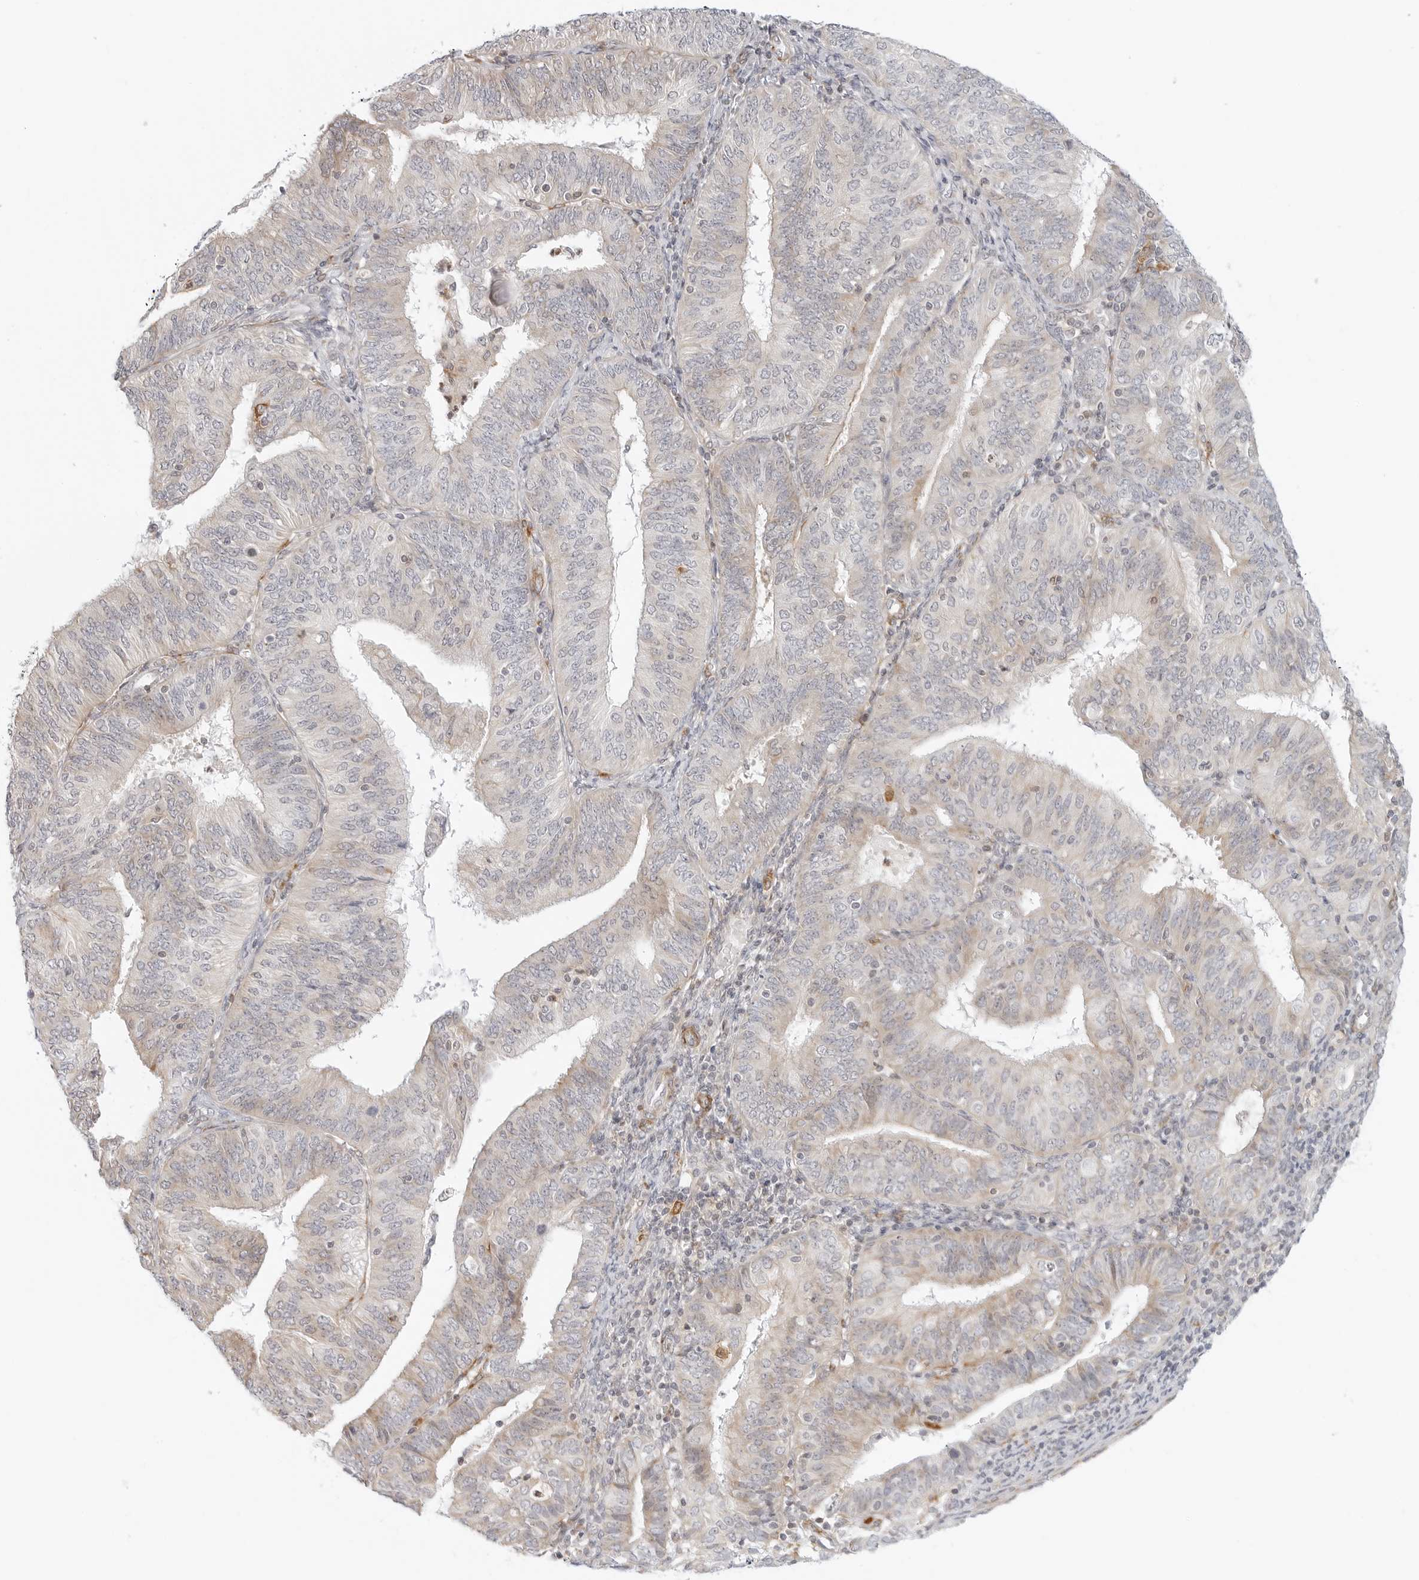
{"staining": {"intensity": "weak", "quantity": "<25%", "location": "cytoplasmic/membranous"}, "tissue": "endometrial cancer", "cell_type": "Tumor cells", "image_type": "cancer", "snomed": [{"axis": "morphology", "description": "Adenocarcinoma, NOS"}, {"axis": "topography", "description": "Endometrium"}], "caption": "Human endometrial cancer (adenocarcinoma) stained for a protein using immunohistochemistry (IHC) demonstrates no staining in tumor cells.", "gene": "C1QTNF1", "patient": {"sex": "female", "age": 58}}